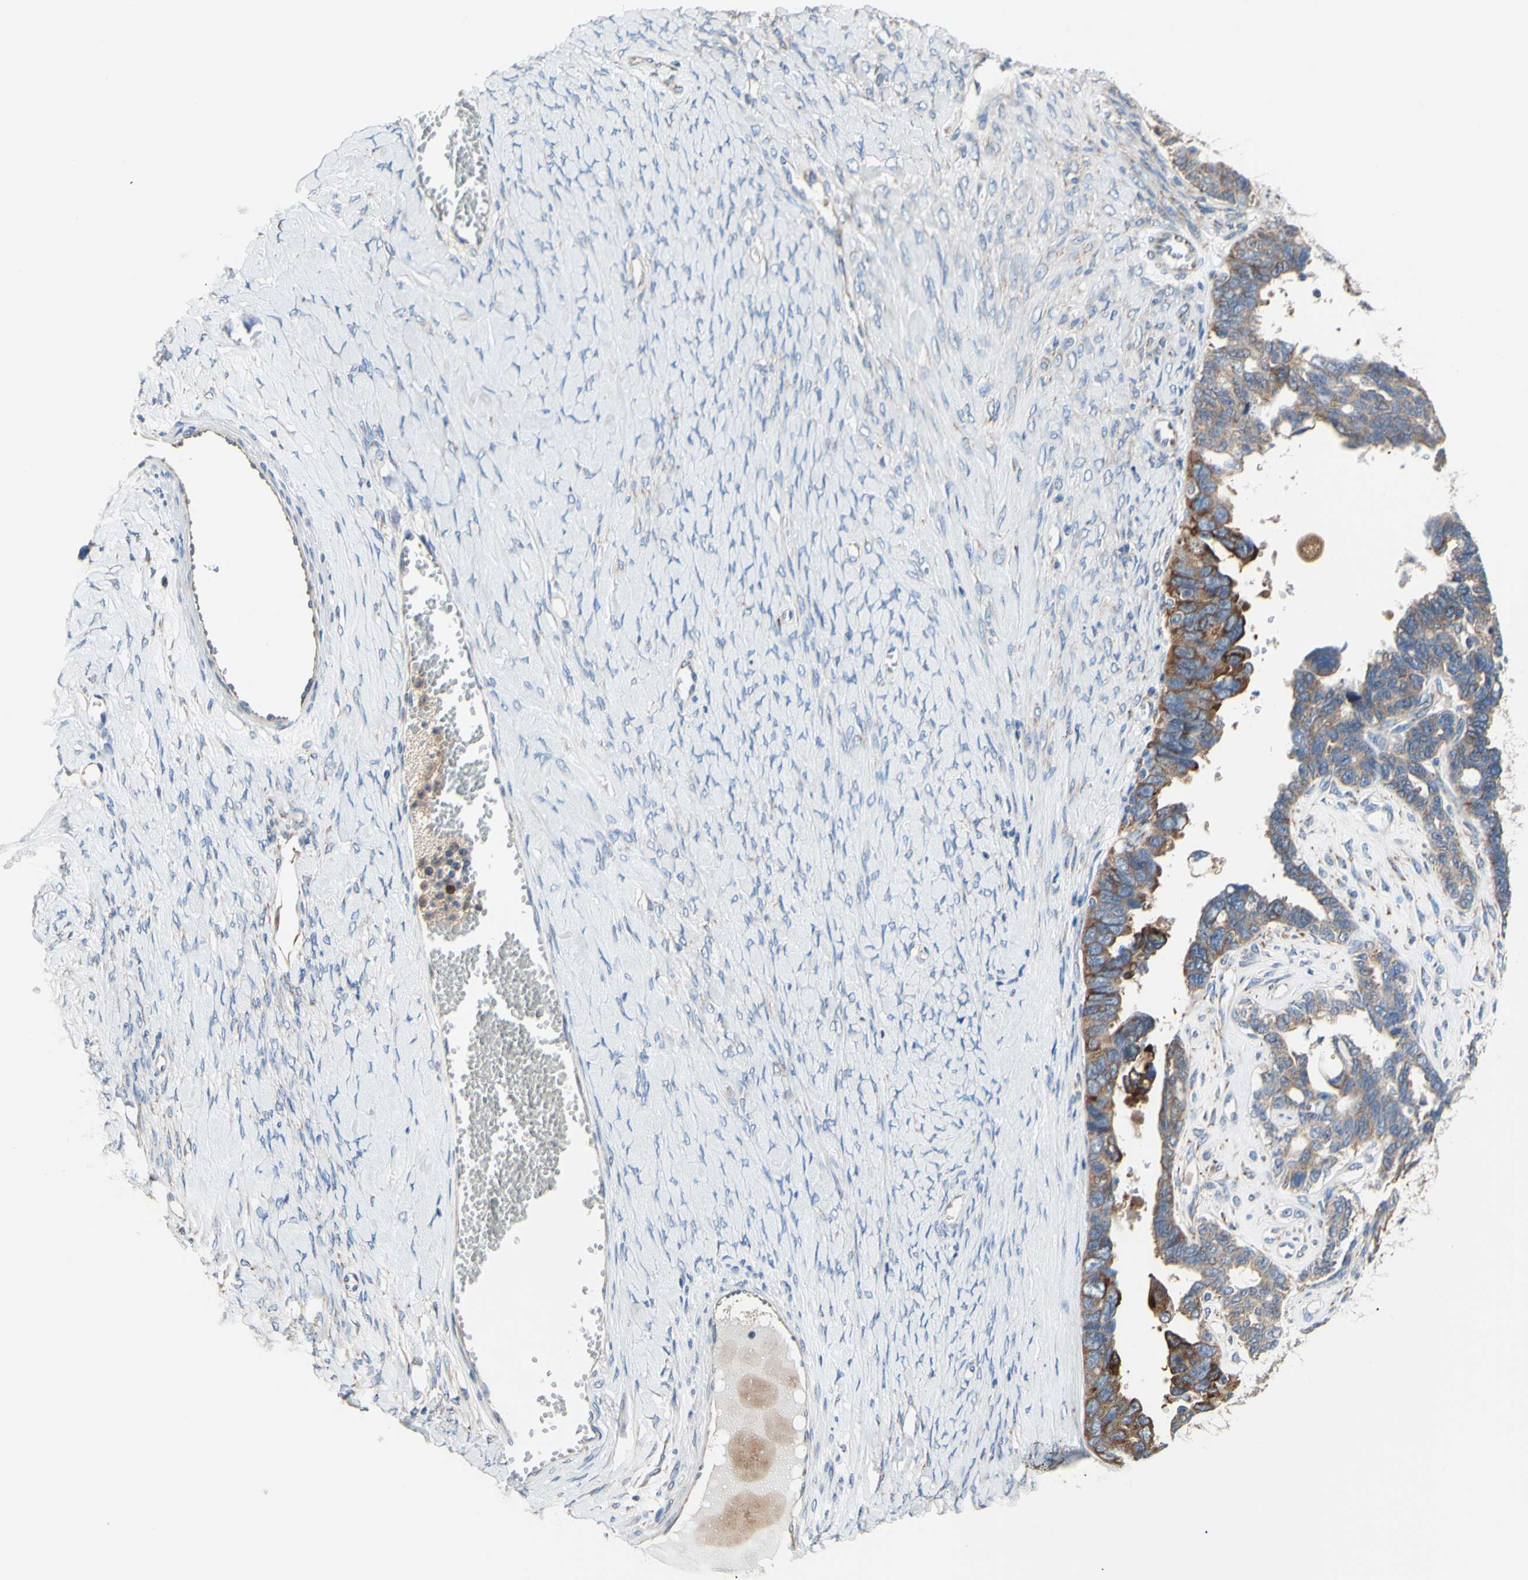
{"staining": {"intensity": "moderate", "quantity": "25%-75%", "location": "cytoplasmic/membranous"}, "tissue": "ovarian cancer", "cell_type": "Tumor cells", "image_type": "cancer", "snomed": [{"axis": "morphology", "description": "Cystadenocarcinoma, serous, NOS"}, {"axis": "topography", "description": "Ovary"}], "caption": "A brown stain highlights moderate cytoplasmic/membranous positivity of a protein in human ovarian cancer tumor cells. Using DAB (3,3'-diaminobenzidine) (brown) and hematoxylin (blue) stains, captured at high magnification using brightfield microscopy.", "gene": "FMR1", "patient": {"sex": "female", "age": 79}}